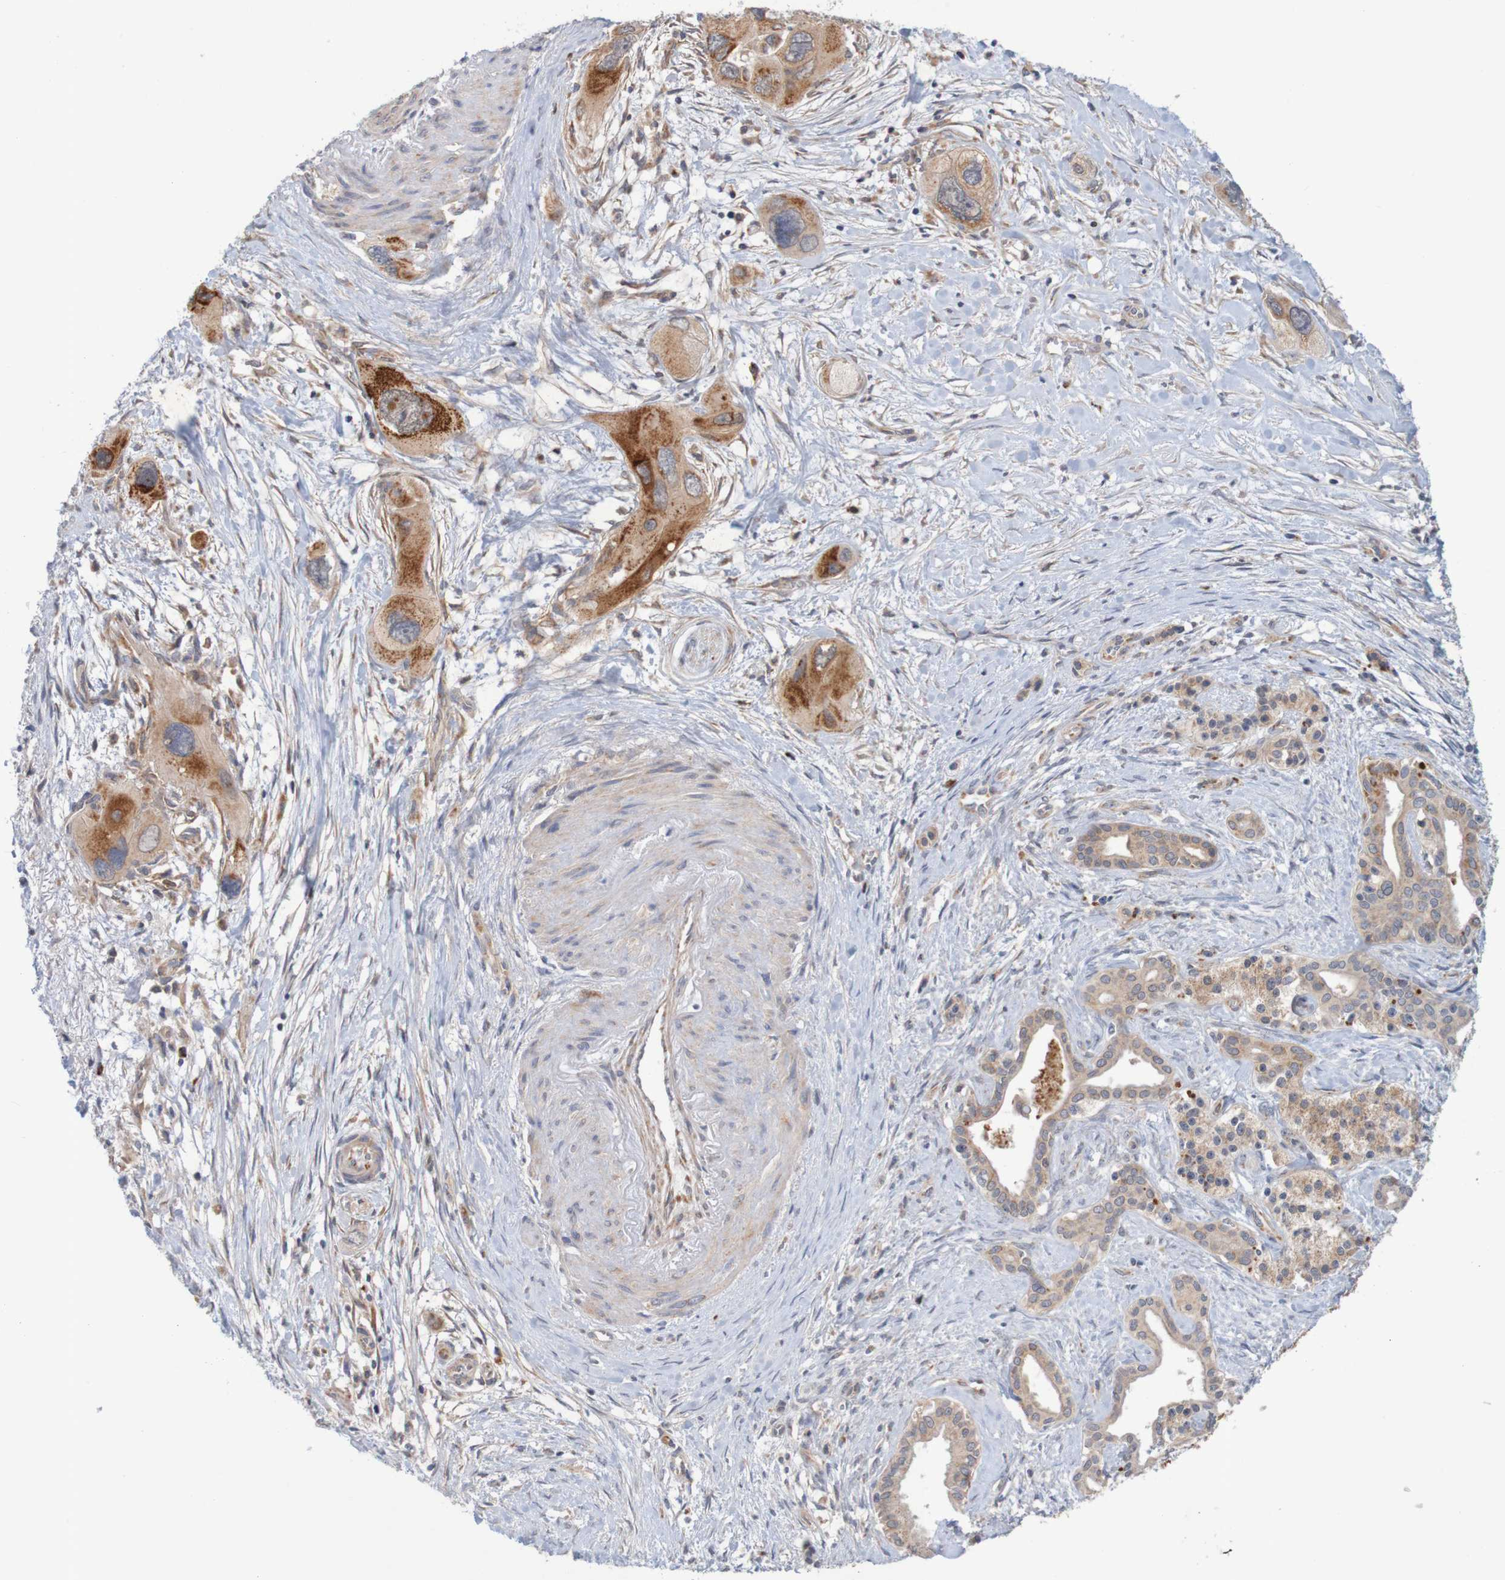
{"staining": {"intensity": "strong", "quantity": ">75%", "location": "cytoplasmic/membranous"}, "tissue": "pancreatic cancer", "cell_type": "Tumor cells", "image_type": "cancer", "snomed": [{"axis": "morphology", "description": "Adenocarcinoma, NOS"}, {"axis": "topography", "description": "Pancreas"}], "caption": "About >75% of tumor cells in human pancreatic cancer (adenocarcinoma) show strong cytoplasmic/membranous protein positivity as visualized by brown immunohistochemical staining.", "gene": "NAV2", "patient": {"sex": "male", "age": 73}}